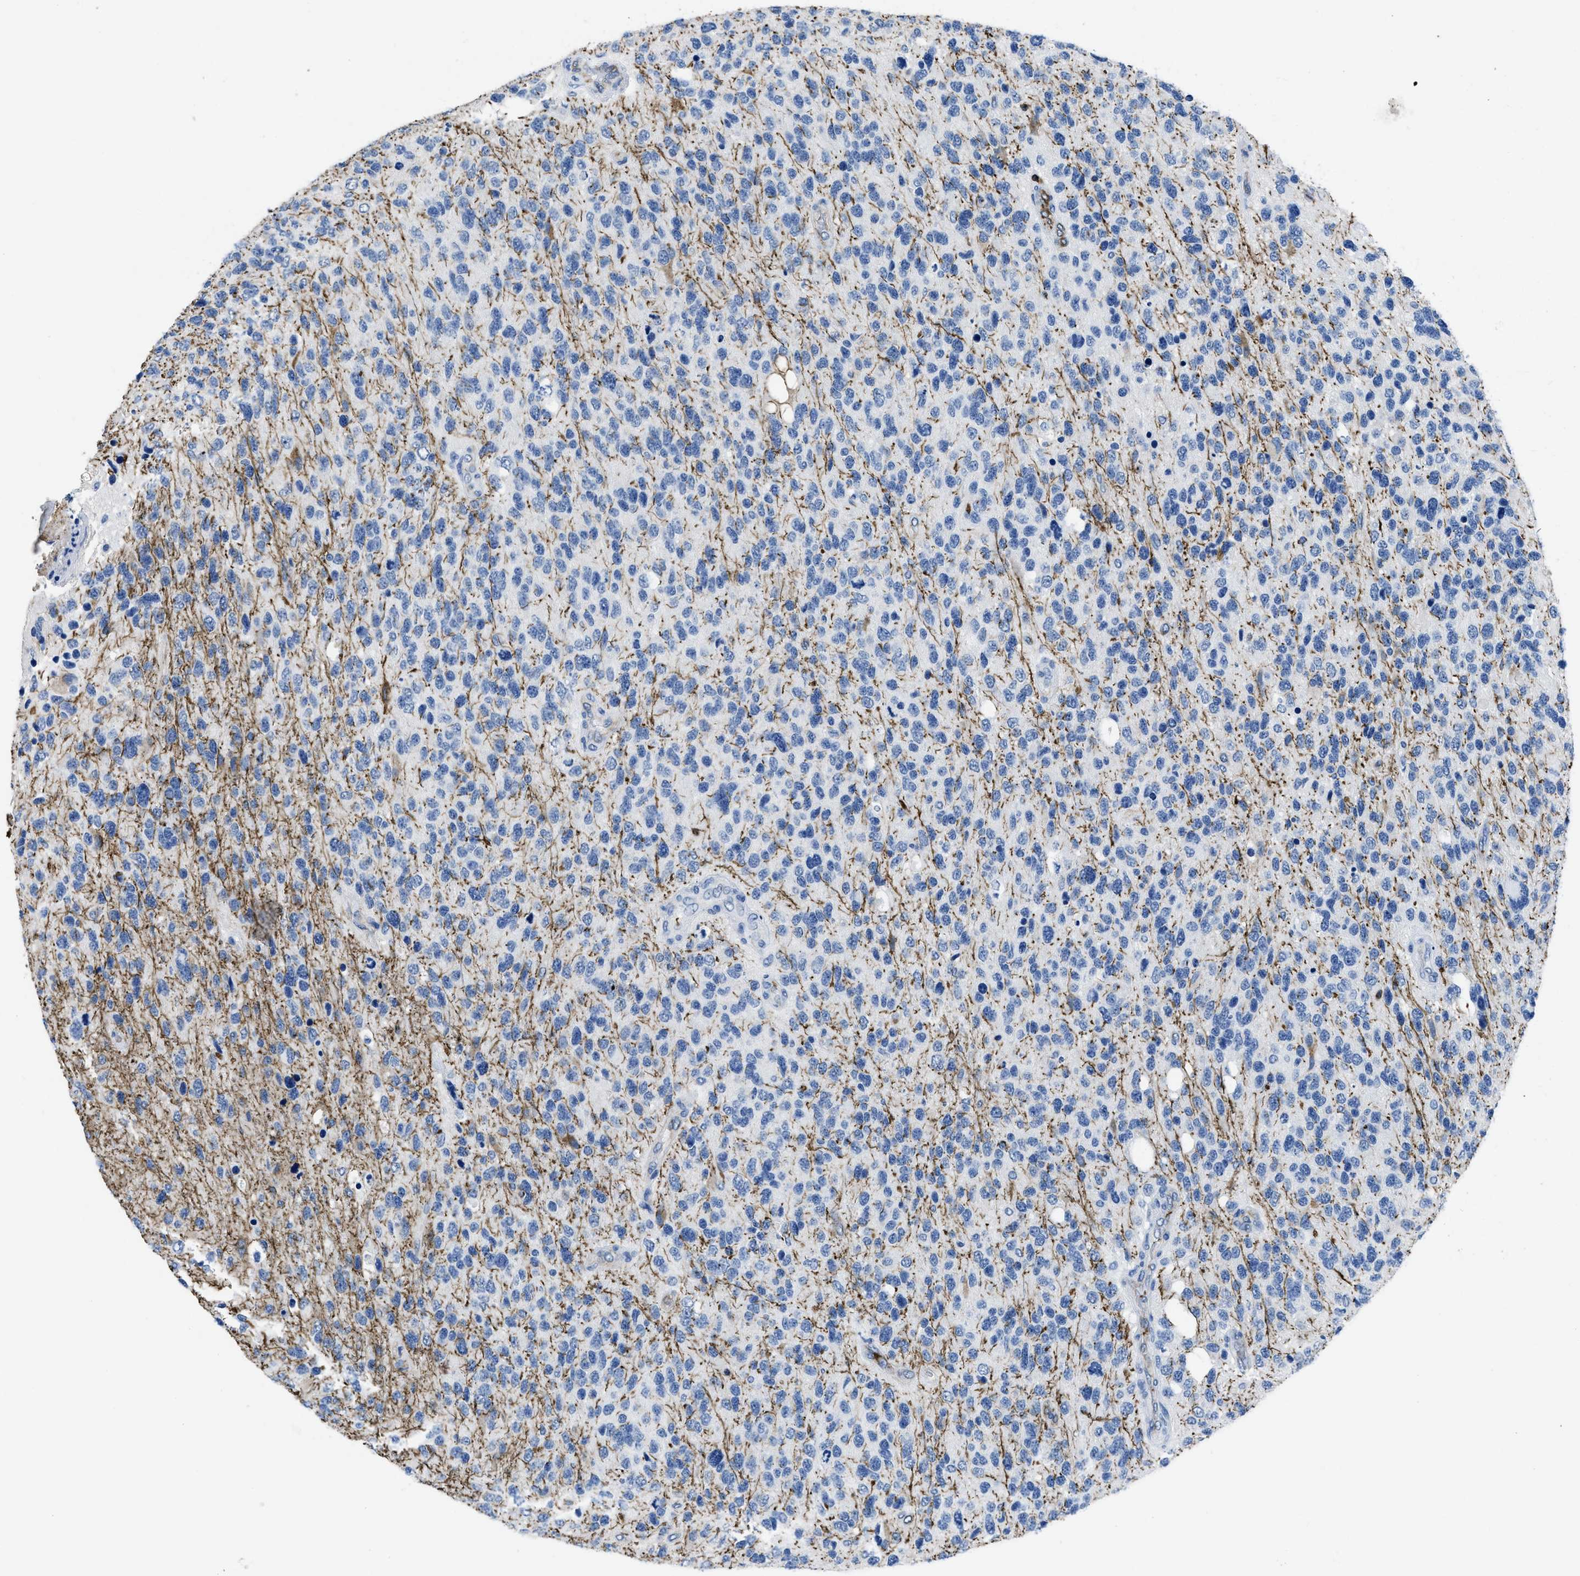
{"staining": {"intensity": "negative", "quantity": "none", "location": "none"}, "tissue": "glioma", "cell_type": "Tumor cells", "image_type": "cancer", "snomed": [{"axis": "morphology", "description": "Glioma, malignant, High grade"}, {"axis": "topography", "description": "Brain"}], "caption": "The micrograph displays no staining of tumor cells in glioma.", "gene": "ITGA3", "patient": {"sex": "female", "age": 58}}